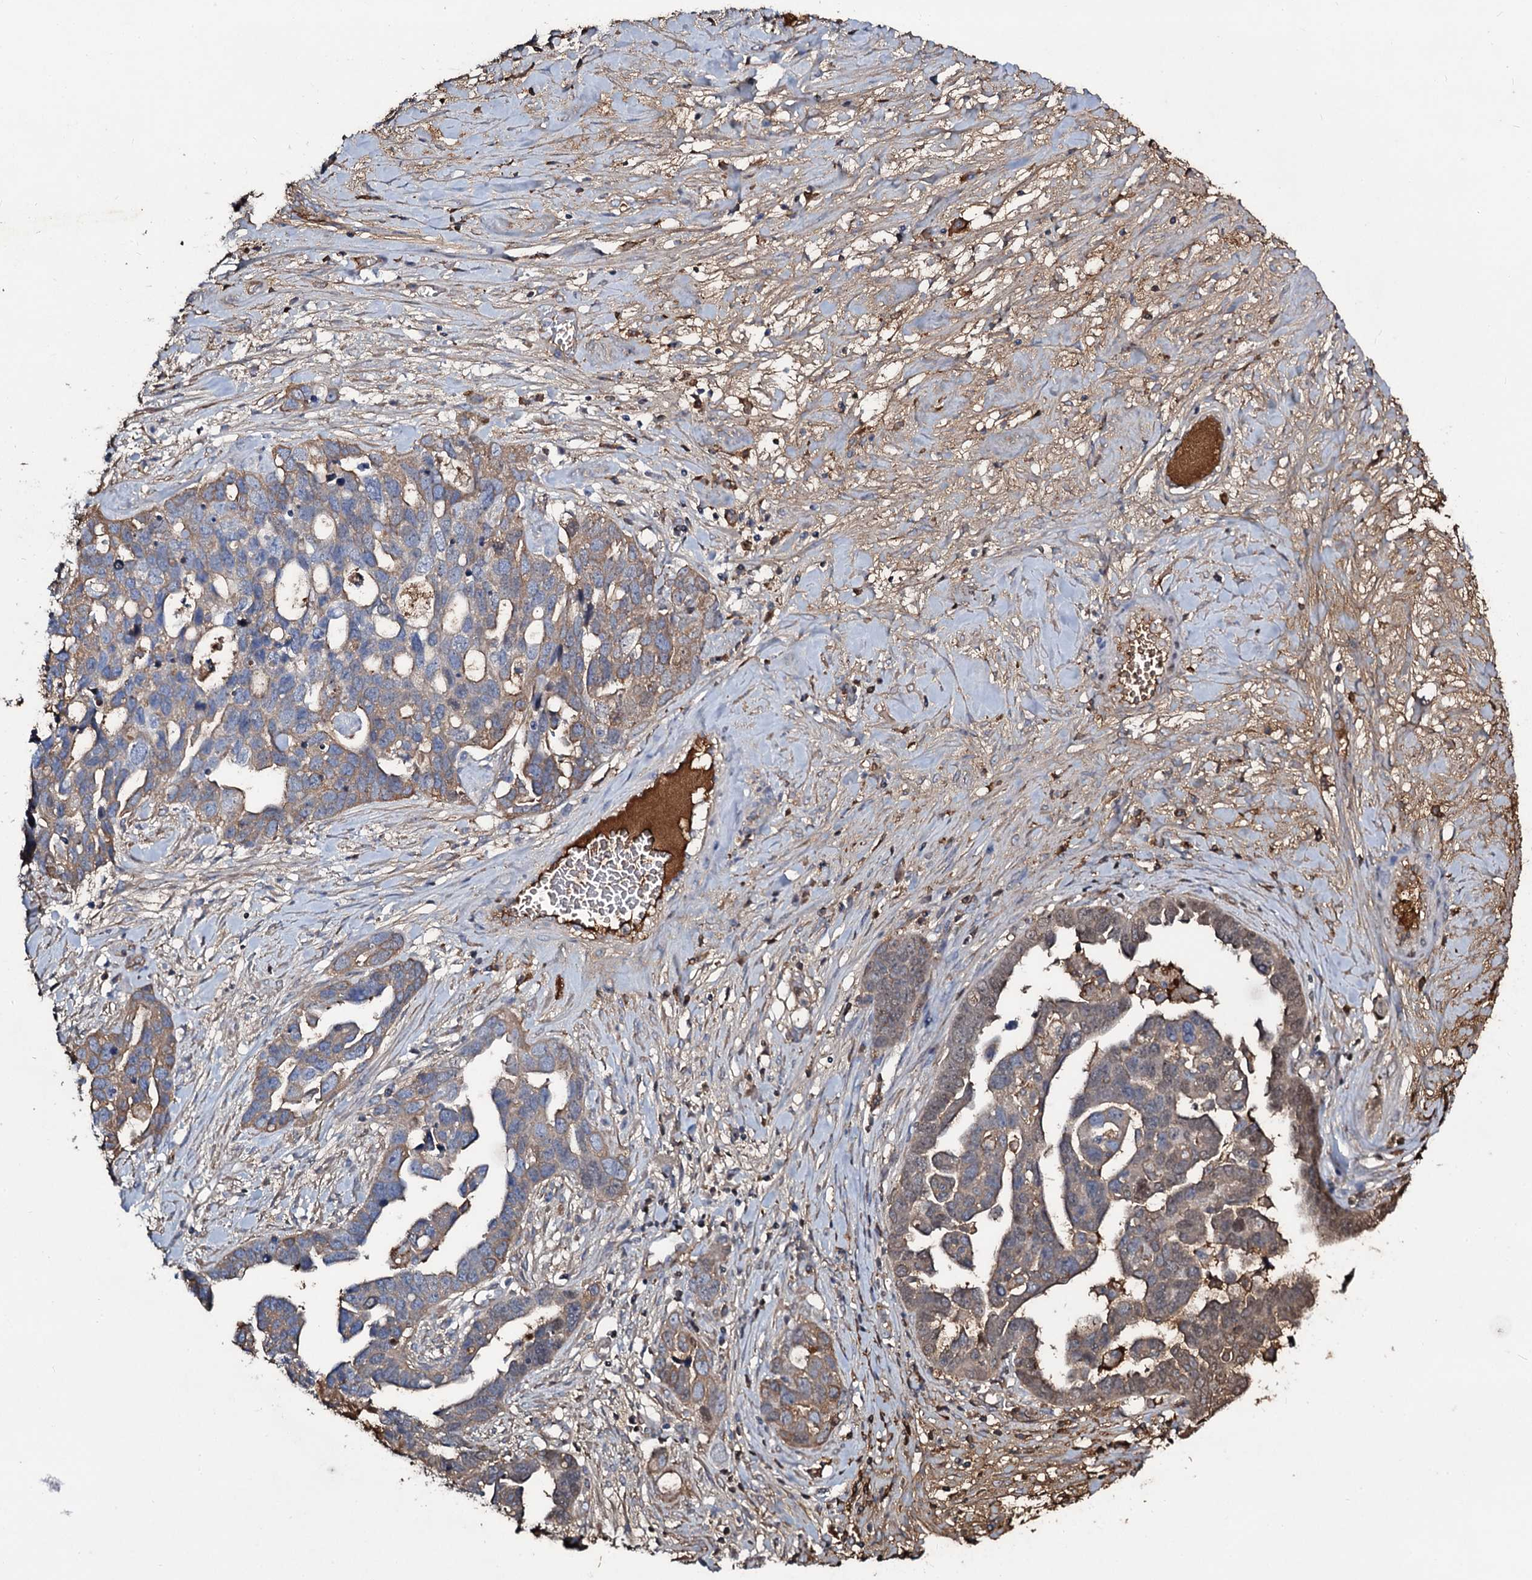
{"staining": {"intensity": "moderate", "quantity": ">75%", "location": "cytoplasmic/membranous"}, "tissue": "ovarian cancer", "cell_type": "Tumor cells", "image_type": "cancer", "snomed": [{"axis": "morphology", "description": "Cystadenocarcinoma, serous, NOS"}, {"axis": "topography", "description": "Ovary"}], "caption": "Tumor cells display medium levels of moderate cytoplasmic/membranous staining in about >75% of cells in human ovarian cancer.", "gene": "EDN1", "patient": {"sex": "female", "age": 54}}